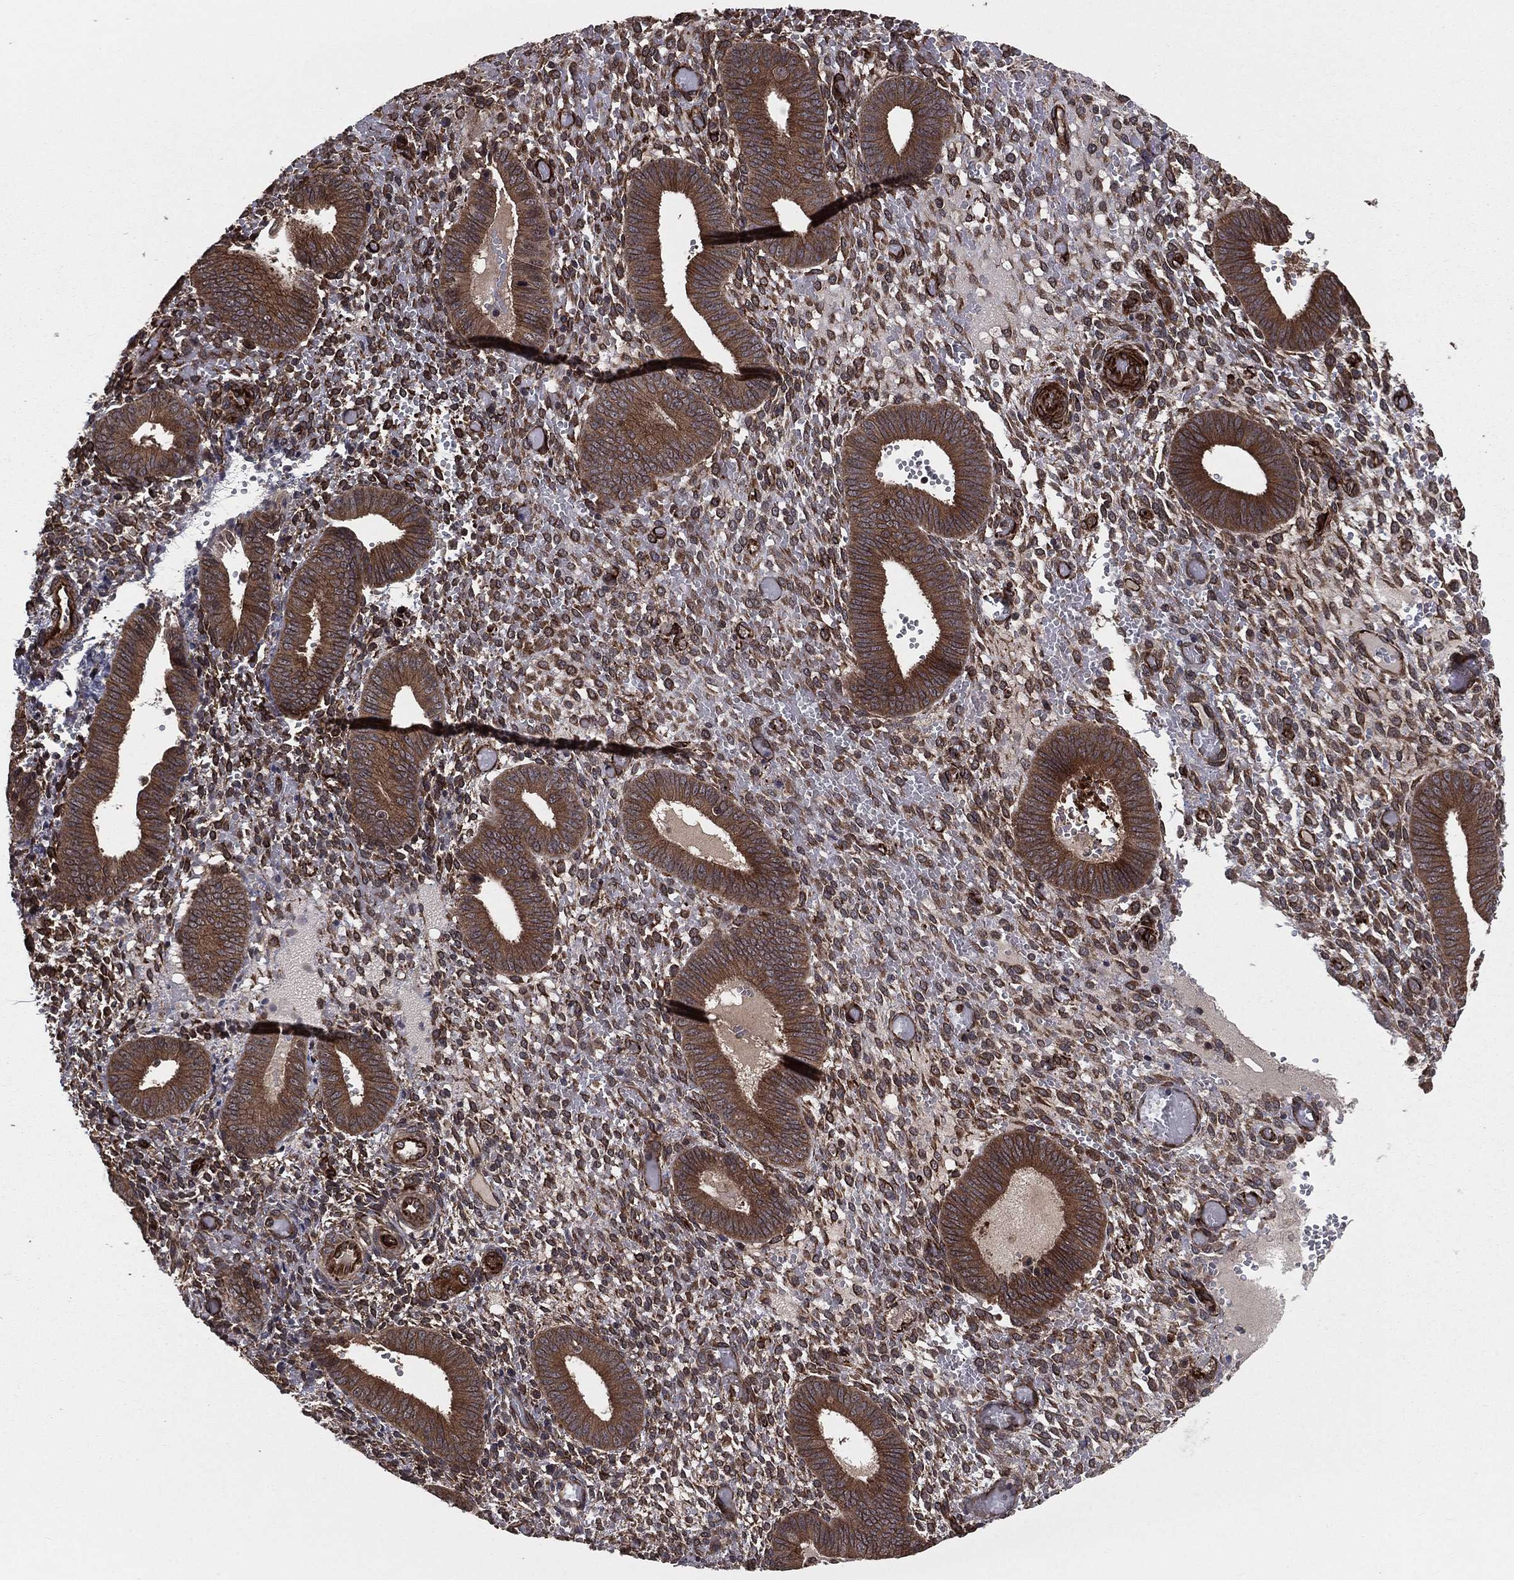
{"staining": {"intensity": "strong", "quantity": "<25%", "location": "cytoplasmic/membranous"}, "tissue": "endometrium", "cell_type": "Cells in endometrial stroma", "image_type": "normal", "snomed": [{"axis": "morphology", "description": "Normal tissue, NOS"}, {"axis": "topography", "description": "Endometrium"}], "caption": "Endometrium stained for a protein (brown) demonstrates strong cytoplasmic/membranous positive positivity in about <25% of cells in endometrial stroma.", "gene": "CERT1", "patient": {"sex": "female", "age": 42}}